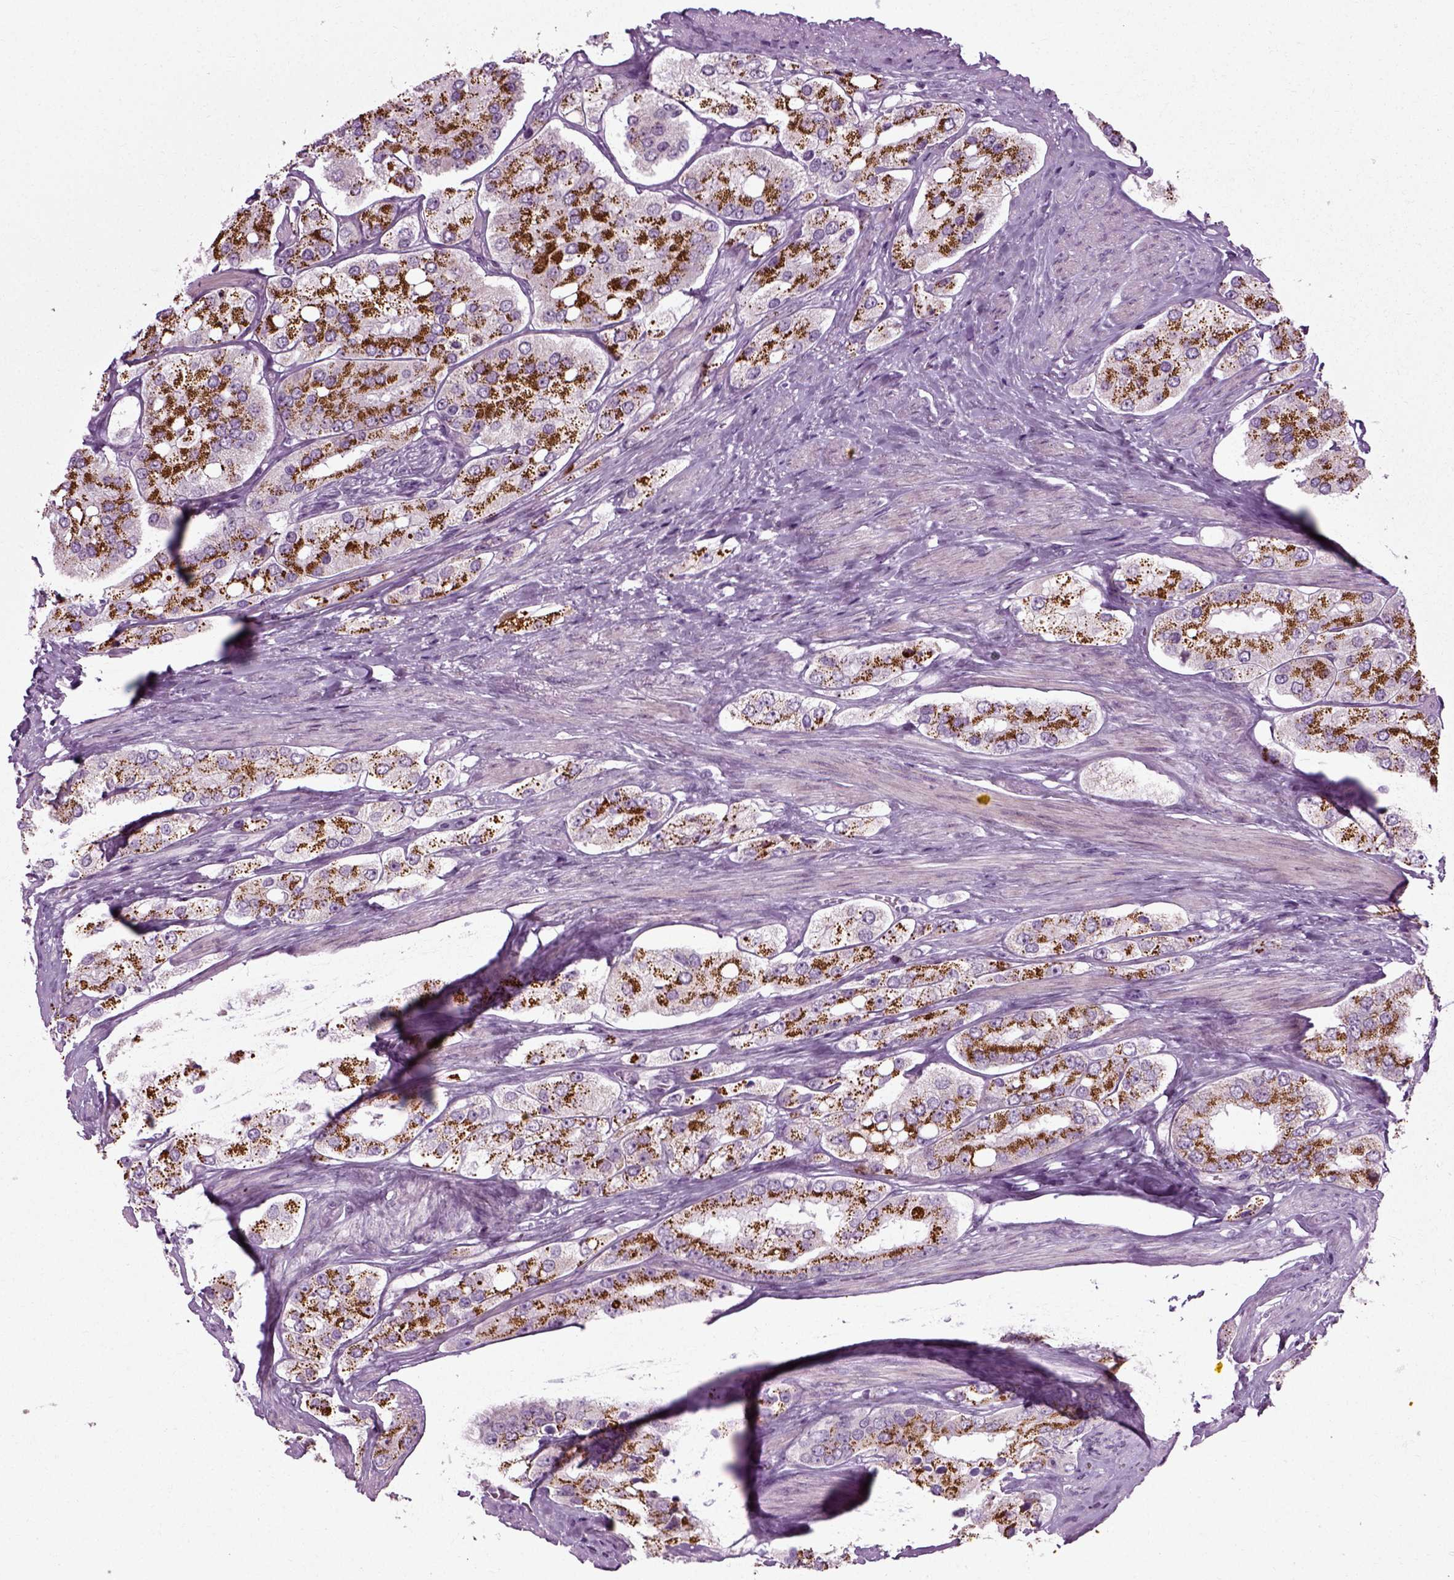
{"staining": {"intensity": "strong", "quantity": "25%-75%", "location": "cytoplasmic/membranous"}, "tissue": "prostate cancer", "cell_type": "Tumor cells", "image_type": "cancer", "snomed": [{"axis": "morphology", "description": "Adenocarcinoma, Low grade"}, {"axis": "topography", "description": "Prostate"}], "caption": "Prostate low-grade adenocarcinoma tissue demonstrates strong cytoplasmic/membranous staining in about 25%-75% of tumor cells", "gene": "SCG5", "patient": {"sex": "male", "age": 69}}